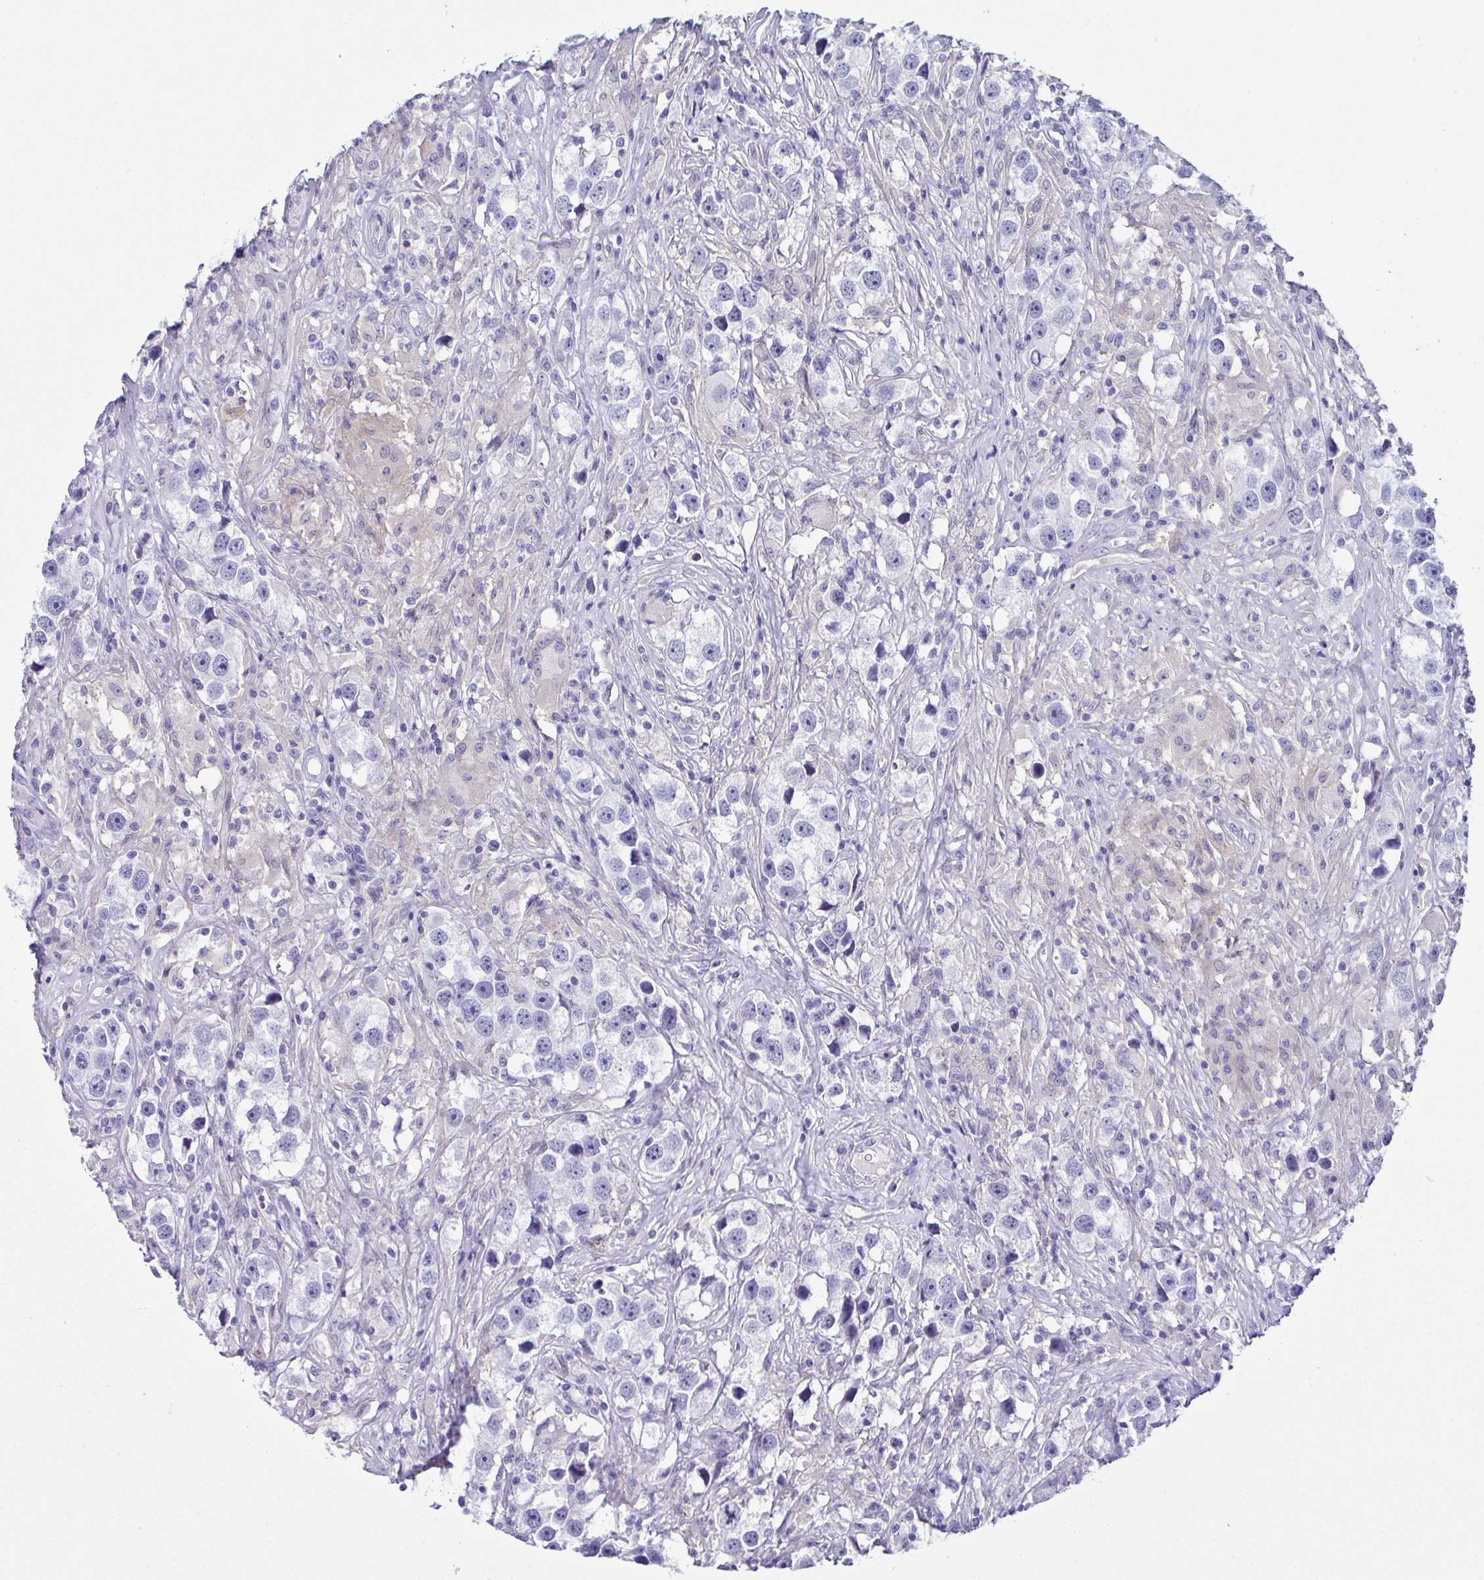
{"staining": {"intensity": "negative", "quantity": "none", "location": "none"}, "tissue": "testis cancer", "cell_type": "Tumor cells", "image_type": "cancer", "snomed": [{"axis": "morphology", "description": "Seminoma, NOS"}, {"axis": "topography", "description": "Testis"}], "caption": "Testis cancer stained for a protein using IHC shows no expression tumor cells.", "gene": "TERT", "patient": {"sex": "male", "age": 49}}